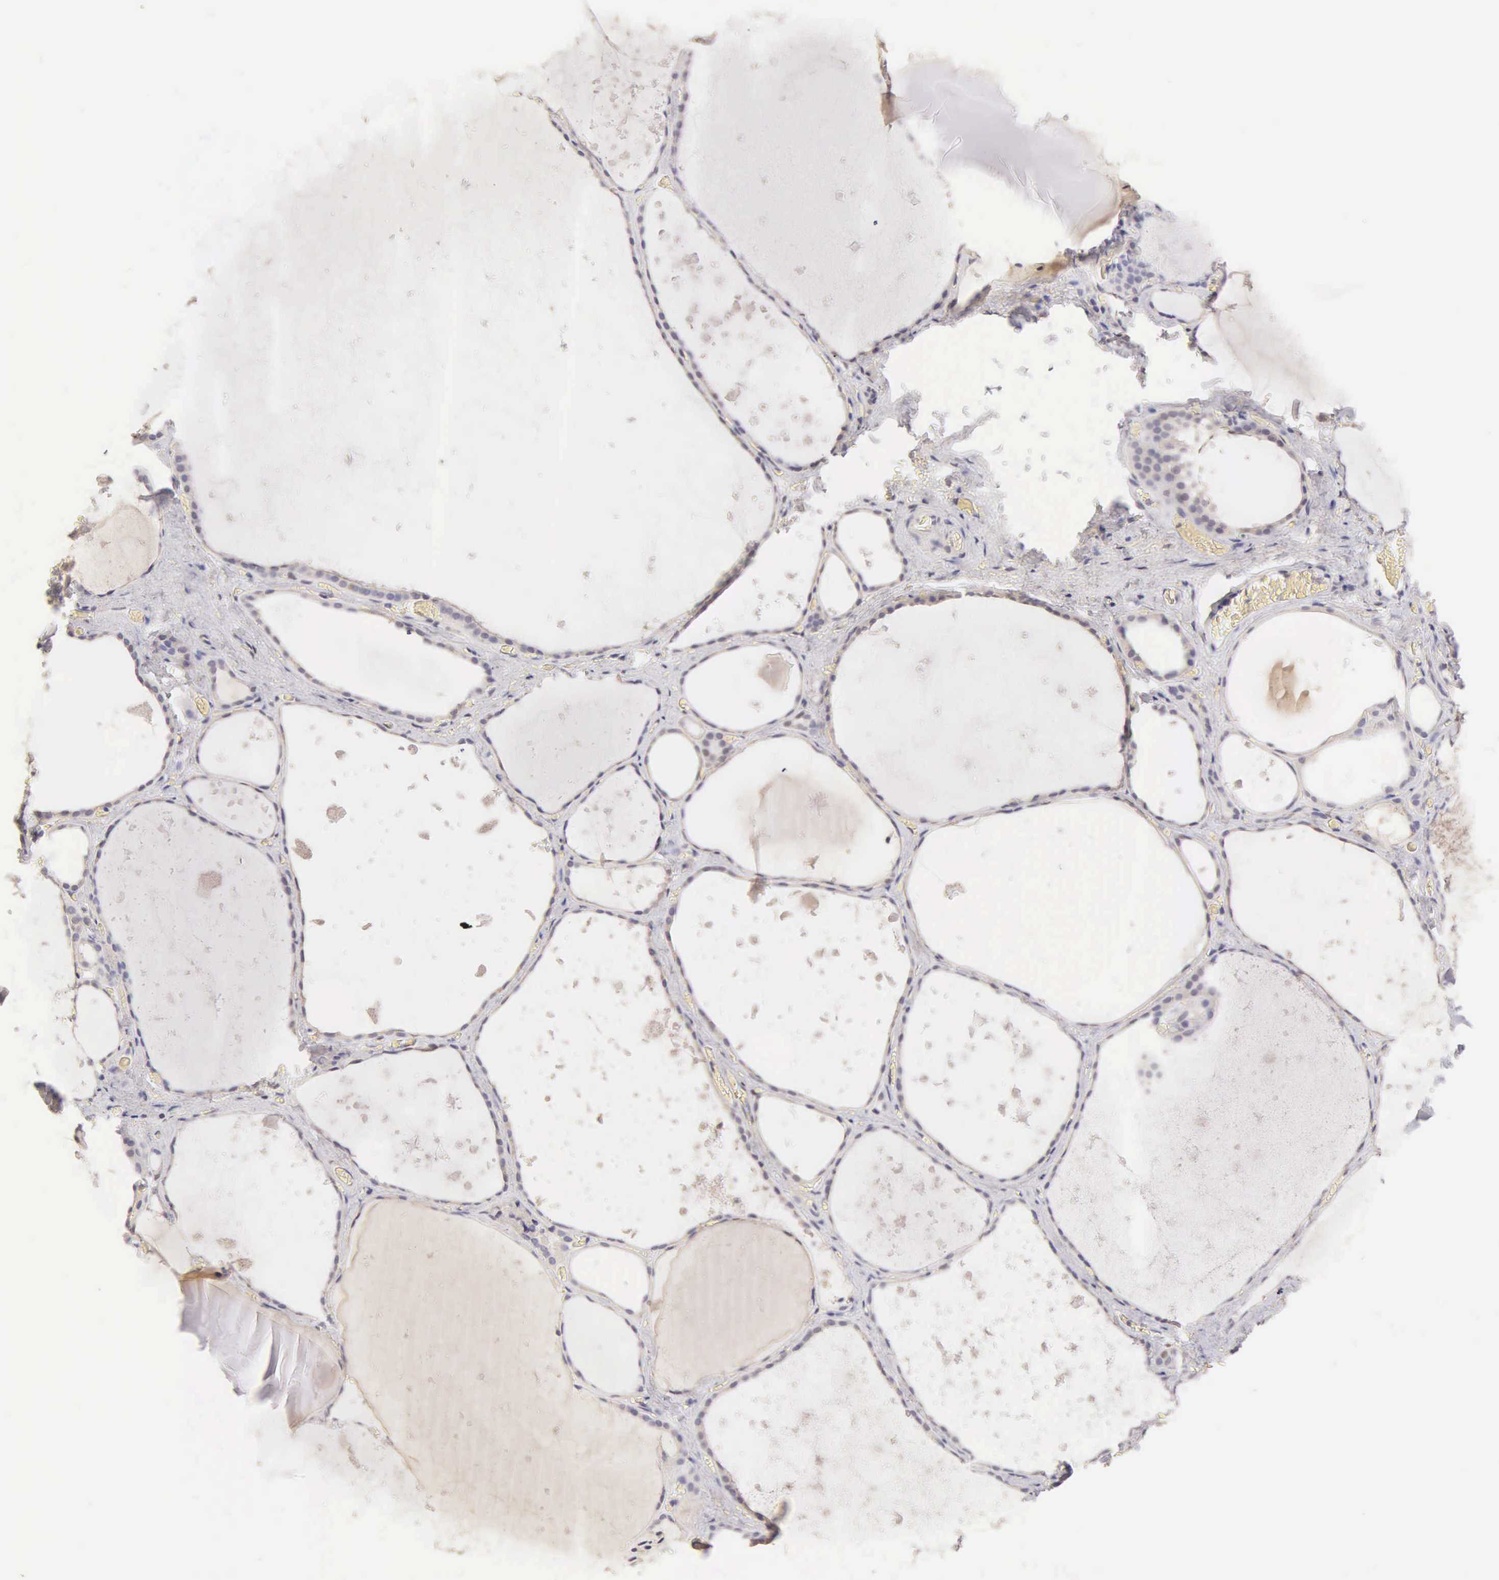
{"staining": {"intensity": "negative", "quantity": "none", "location": "none"}, "tissue": "thyroid gland", "cell_type": "Glandular cells", "image_type": "normal", "snomed": [{"axis": "morphology", "description": "Normal tissue, NOS"}, {"axis": "topography", "description": "Thyroid gland"}], "caption": "IHC micrograph of benign thyroid gland stained for a protein (brown), which reveals no staining in glandular cells.", "gene": "ESR1", "patient": {"sex": "male", "age": 76}}